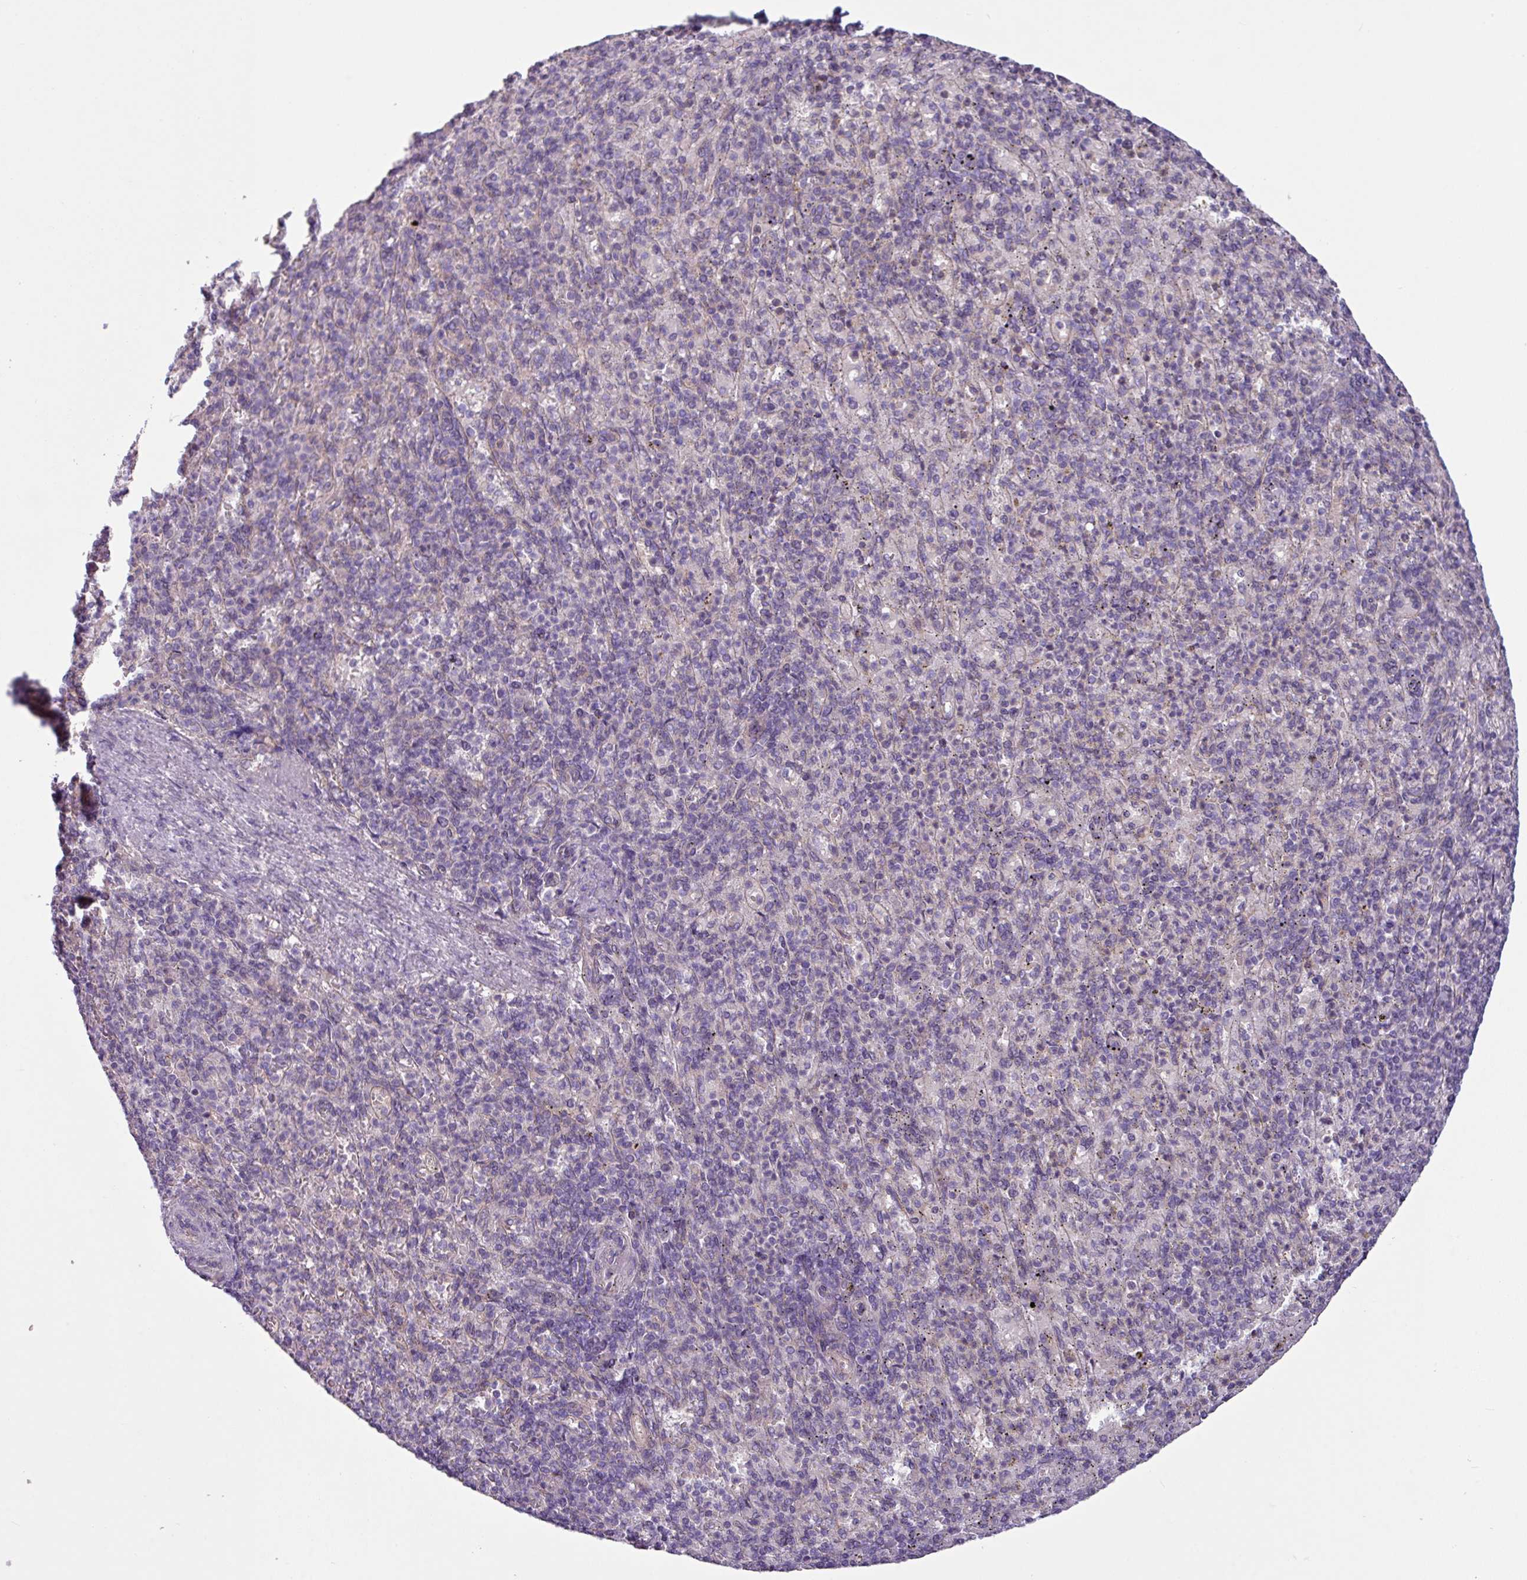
{"staining": {"intensity": "negative", "quantity": "none", "location": "none"}, "tissue": "spleen", "cell_type": "Cells in red pulp", "image_type": "normal", "snomed": [{"axis": "morphology", "description": "Normal tissue, NOS"}, {"axis": "topography", "description": "Spleen"}], "caption": "Immunohistochemistry (IHC) of normal human spleen demonstrates no positivity in cells in red pulp.", "gene": "TOR1AIP2", "patient": {"sex": "female", "age": 74}}